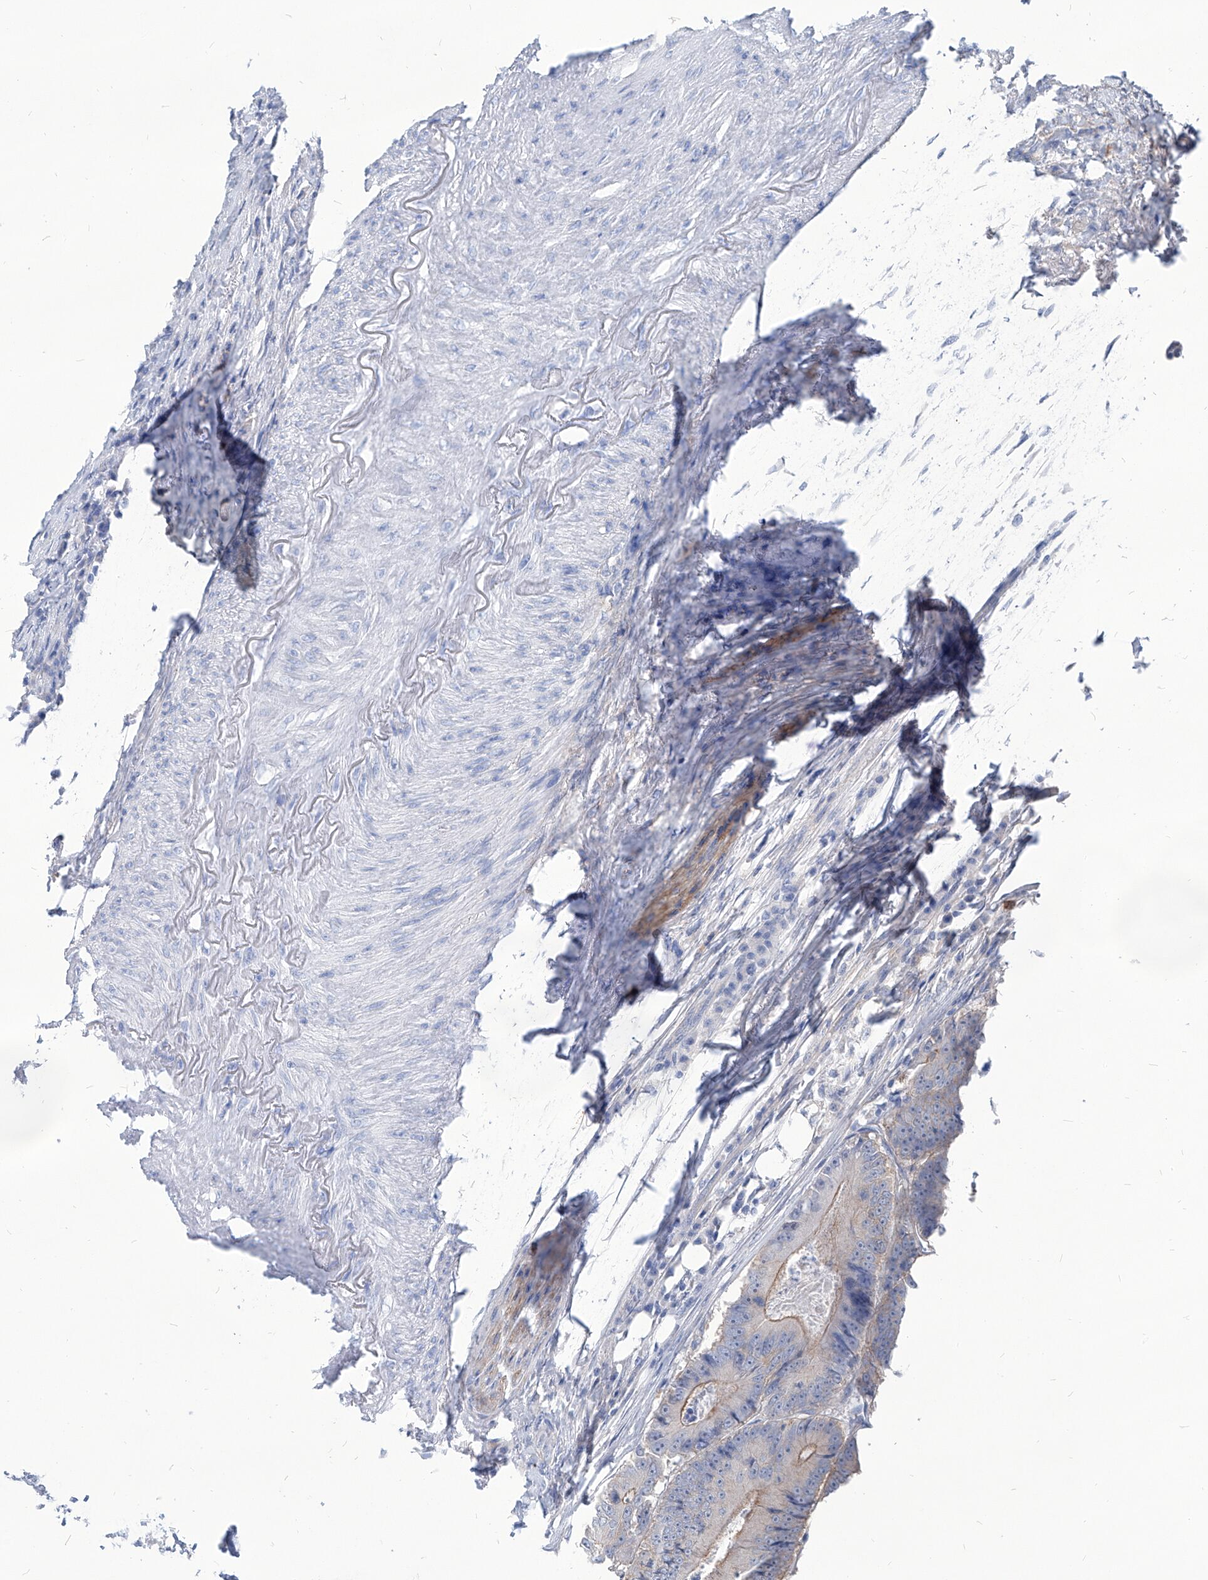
{"staining": {"intensity": "weak", "quantity": "25%-75%", "location": "cytoplasmic/membranous"}, "tissue": "colorectal cancer", "cell_type": "Tumor cells", "image_type": "cancer", "snomed": [{"axis": "morphology", "description": "Adenocarcinoma, NOS"}, {"axis": "topography", "description": "Colon"}], "caption": "This micrograph exhibits adenocarcinoma (colorectal) stained with IHC to label a protein in brown. The cytoplasmic/membranous of tumor cells show weak positivity for the protein. Nuclei are counter-stained blue.", "gene": "AKAP10", "patient": {"sex": "male", "age": 83}}